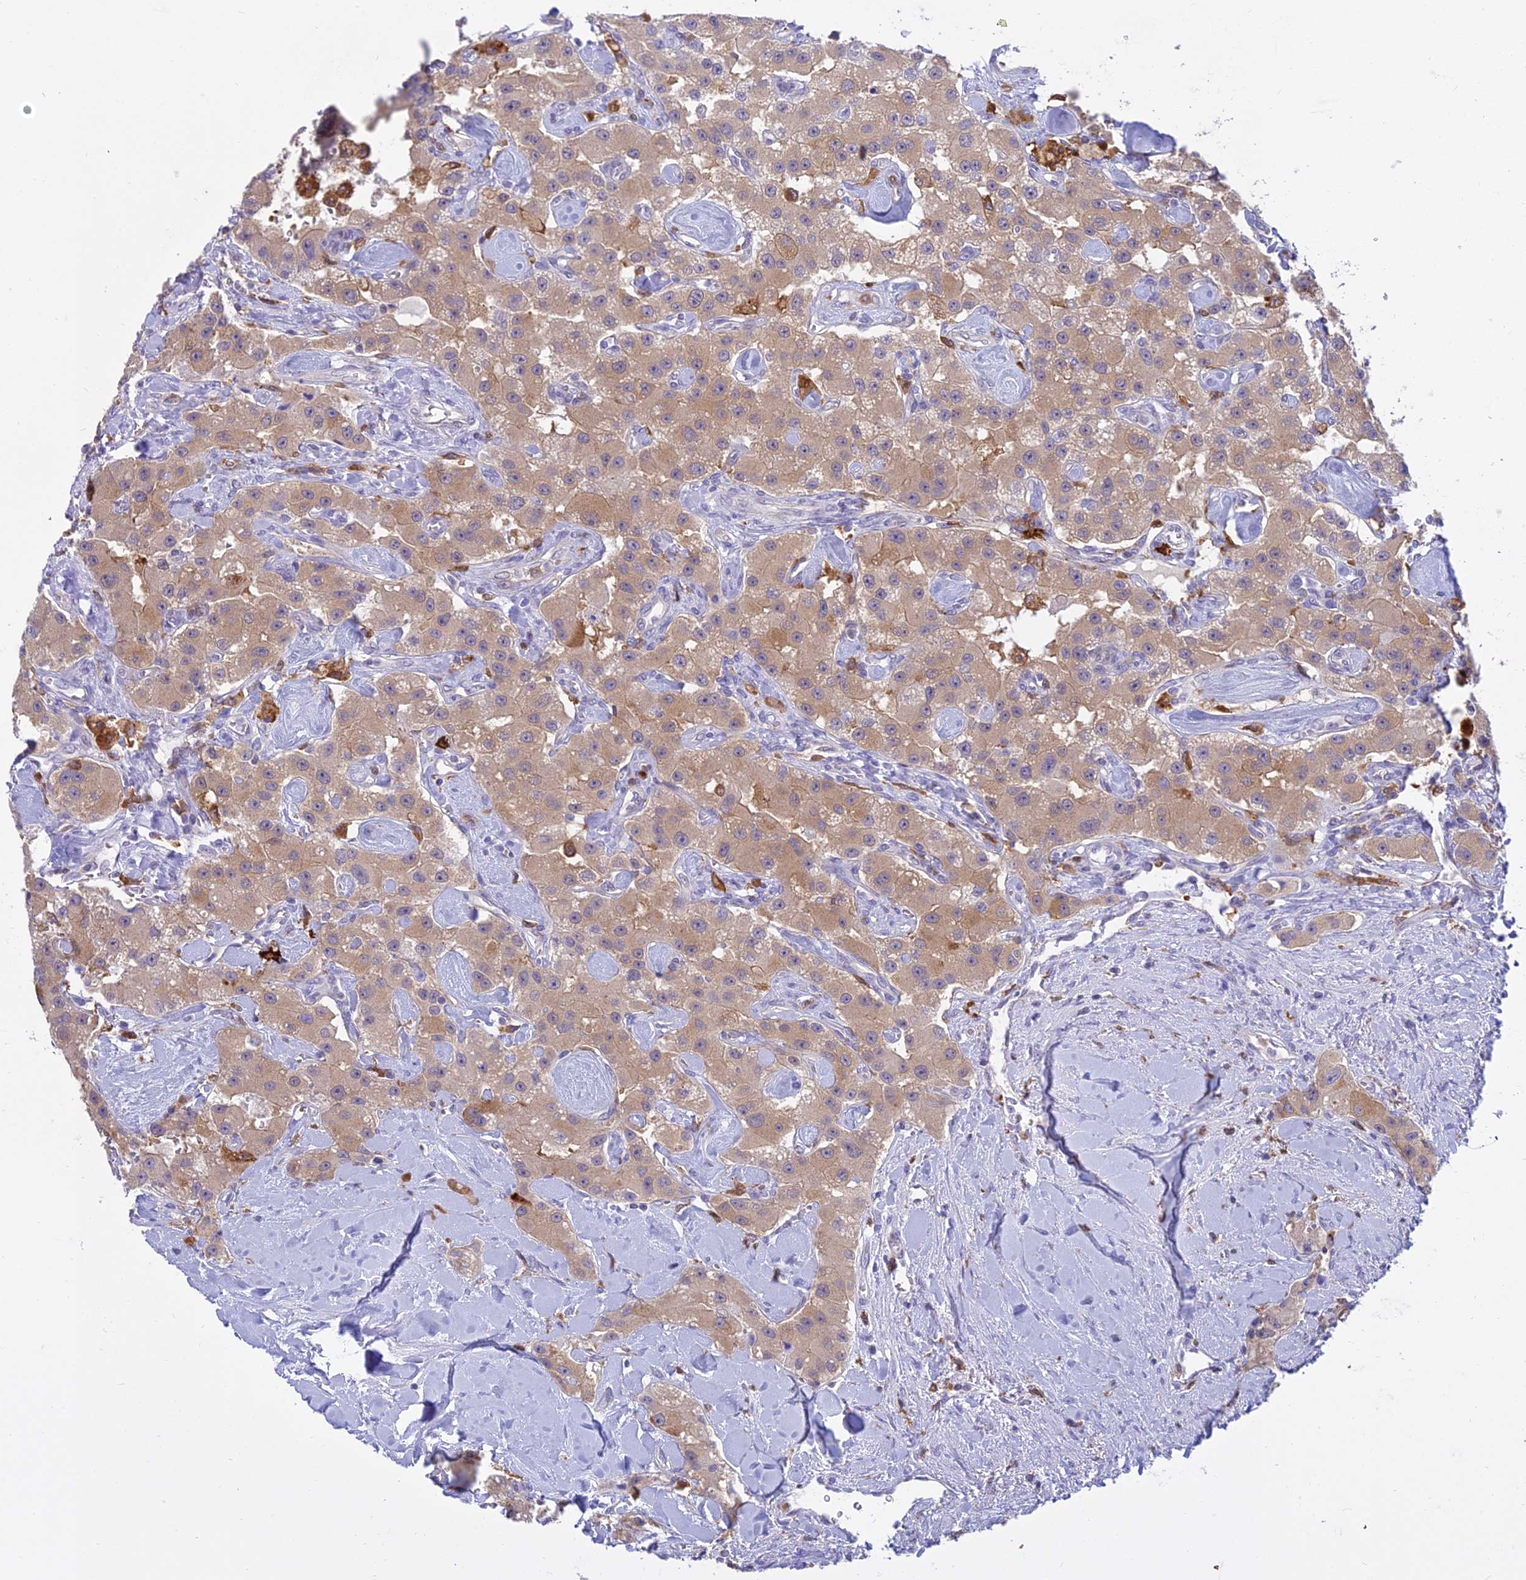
{"staining": {"intensity": "weak", "quantity": ">75%", "location": "cytoplasmic/membranous"}, "tissue": "carcinoid", "cell_type": "Tumor cells", "image_type": "cancer", "snomed": [{"axis": "morphology", "description": "Carcinoid, malignant, NOS"}, {"axis": "topography", "description": "Pancreas"}], "caption": "Immunohistochemical staining of carcinoid shows low levels of weak cytoplasmic/membranous positivity in about >75% of tumor cells.", "gene": "UBE2G1", "patient": {"sex": "male", "age": 41}}